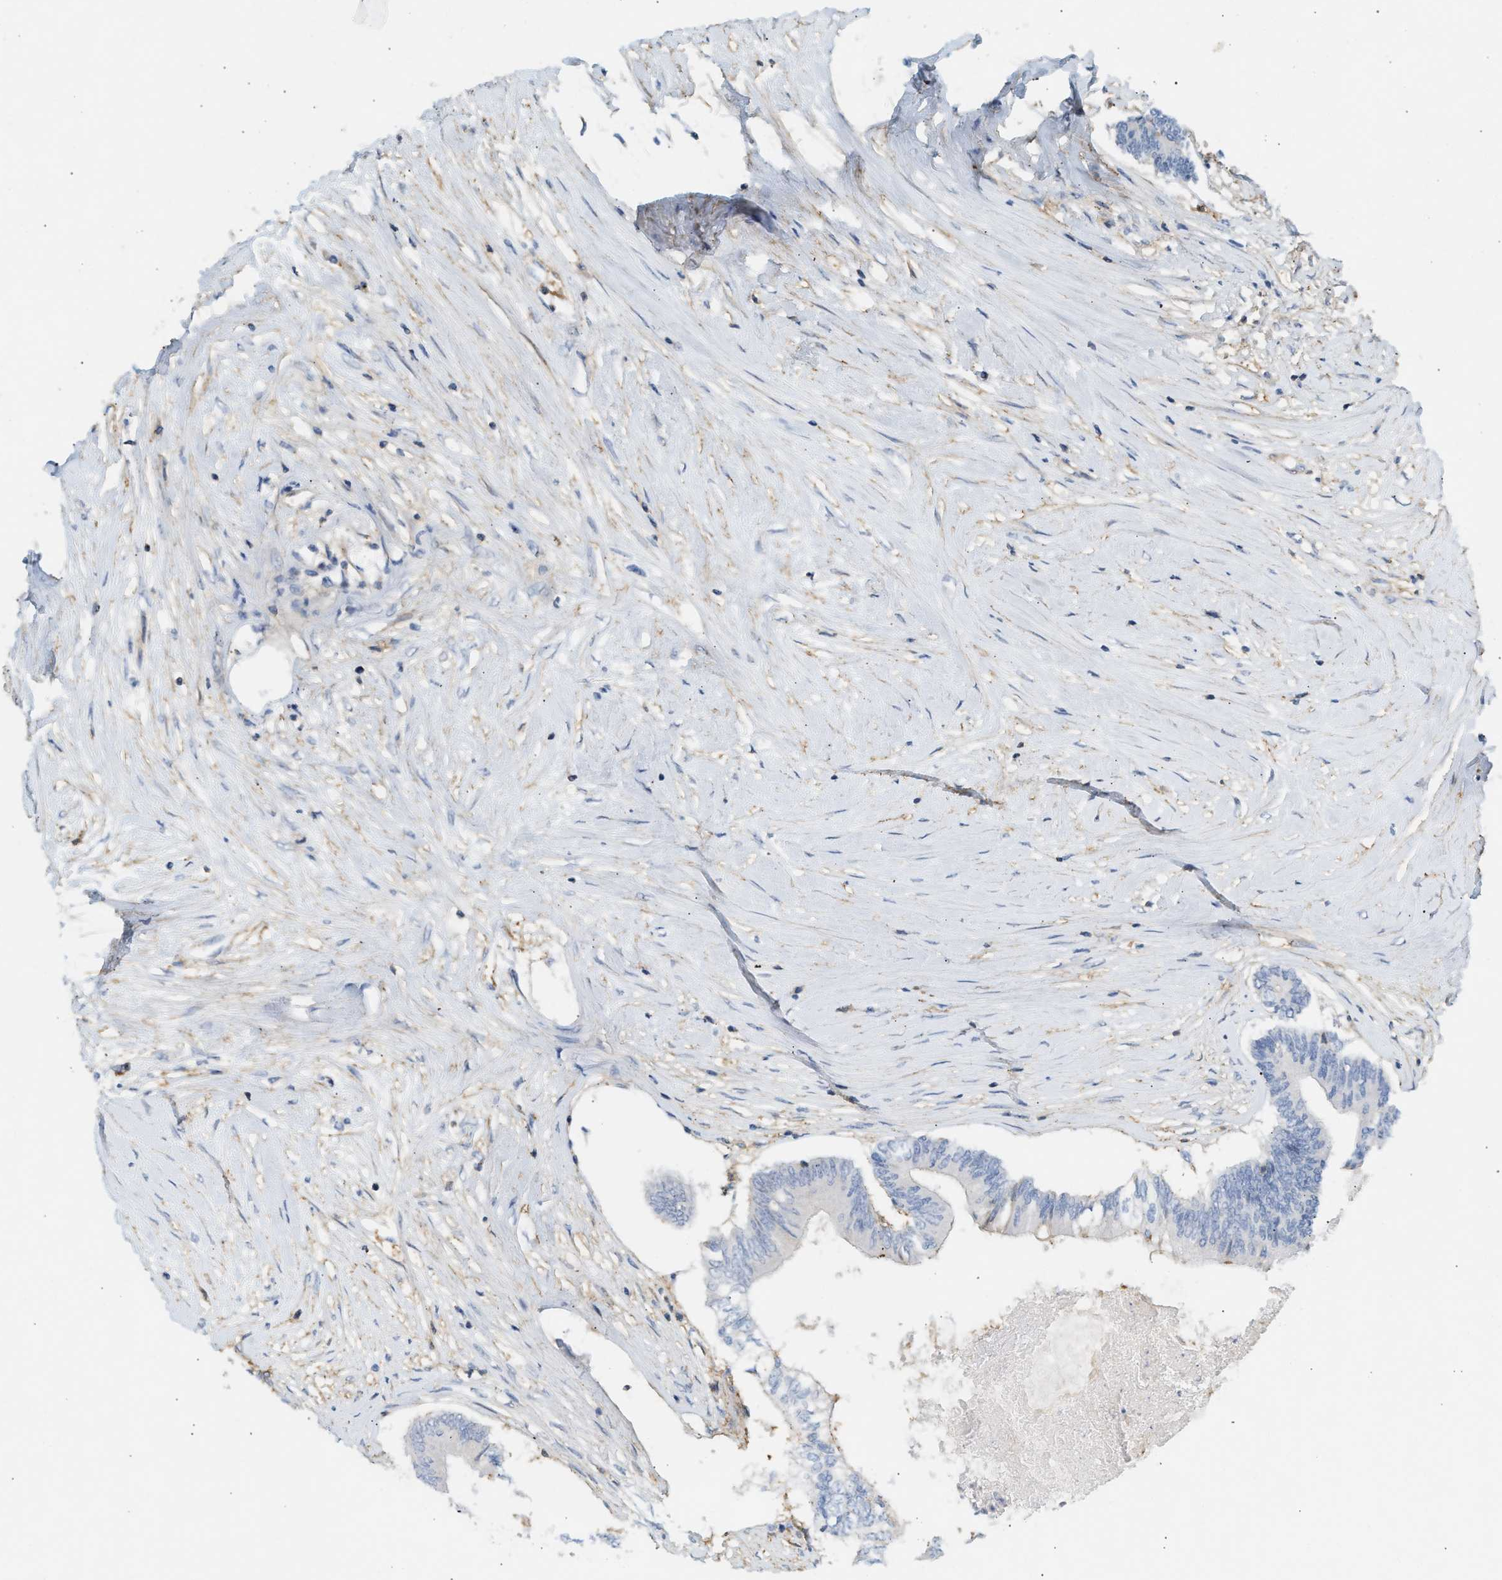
{"staining": {"intensity": "negative", "quantity": "none", "location": "none"}, "tissue": "colorectal cancer", "cell_type": "Tumor cells", "image_type": "cancer", "snomed": [{"axis": "morphology", "description": "Adenocarcinoma, NOS"}, {"axis": "topography", "description": "Rectum"}], "caption": "Immunohistochemistry (IHC) histopathology image of human colorectal cancer (adenocarcinoma) stained for a protein (brown), which exhibits no staining in tumor cells.", "gene": "BVES", "patient": {"sex": "male", "age": 63}}